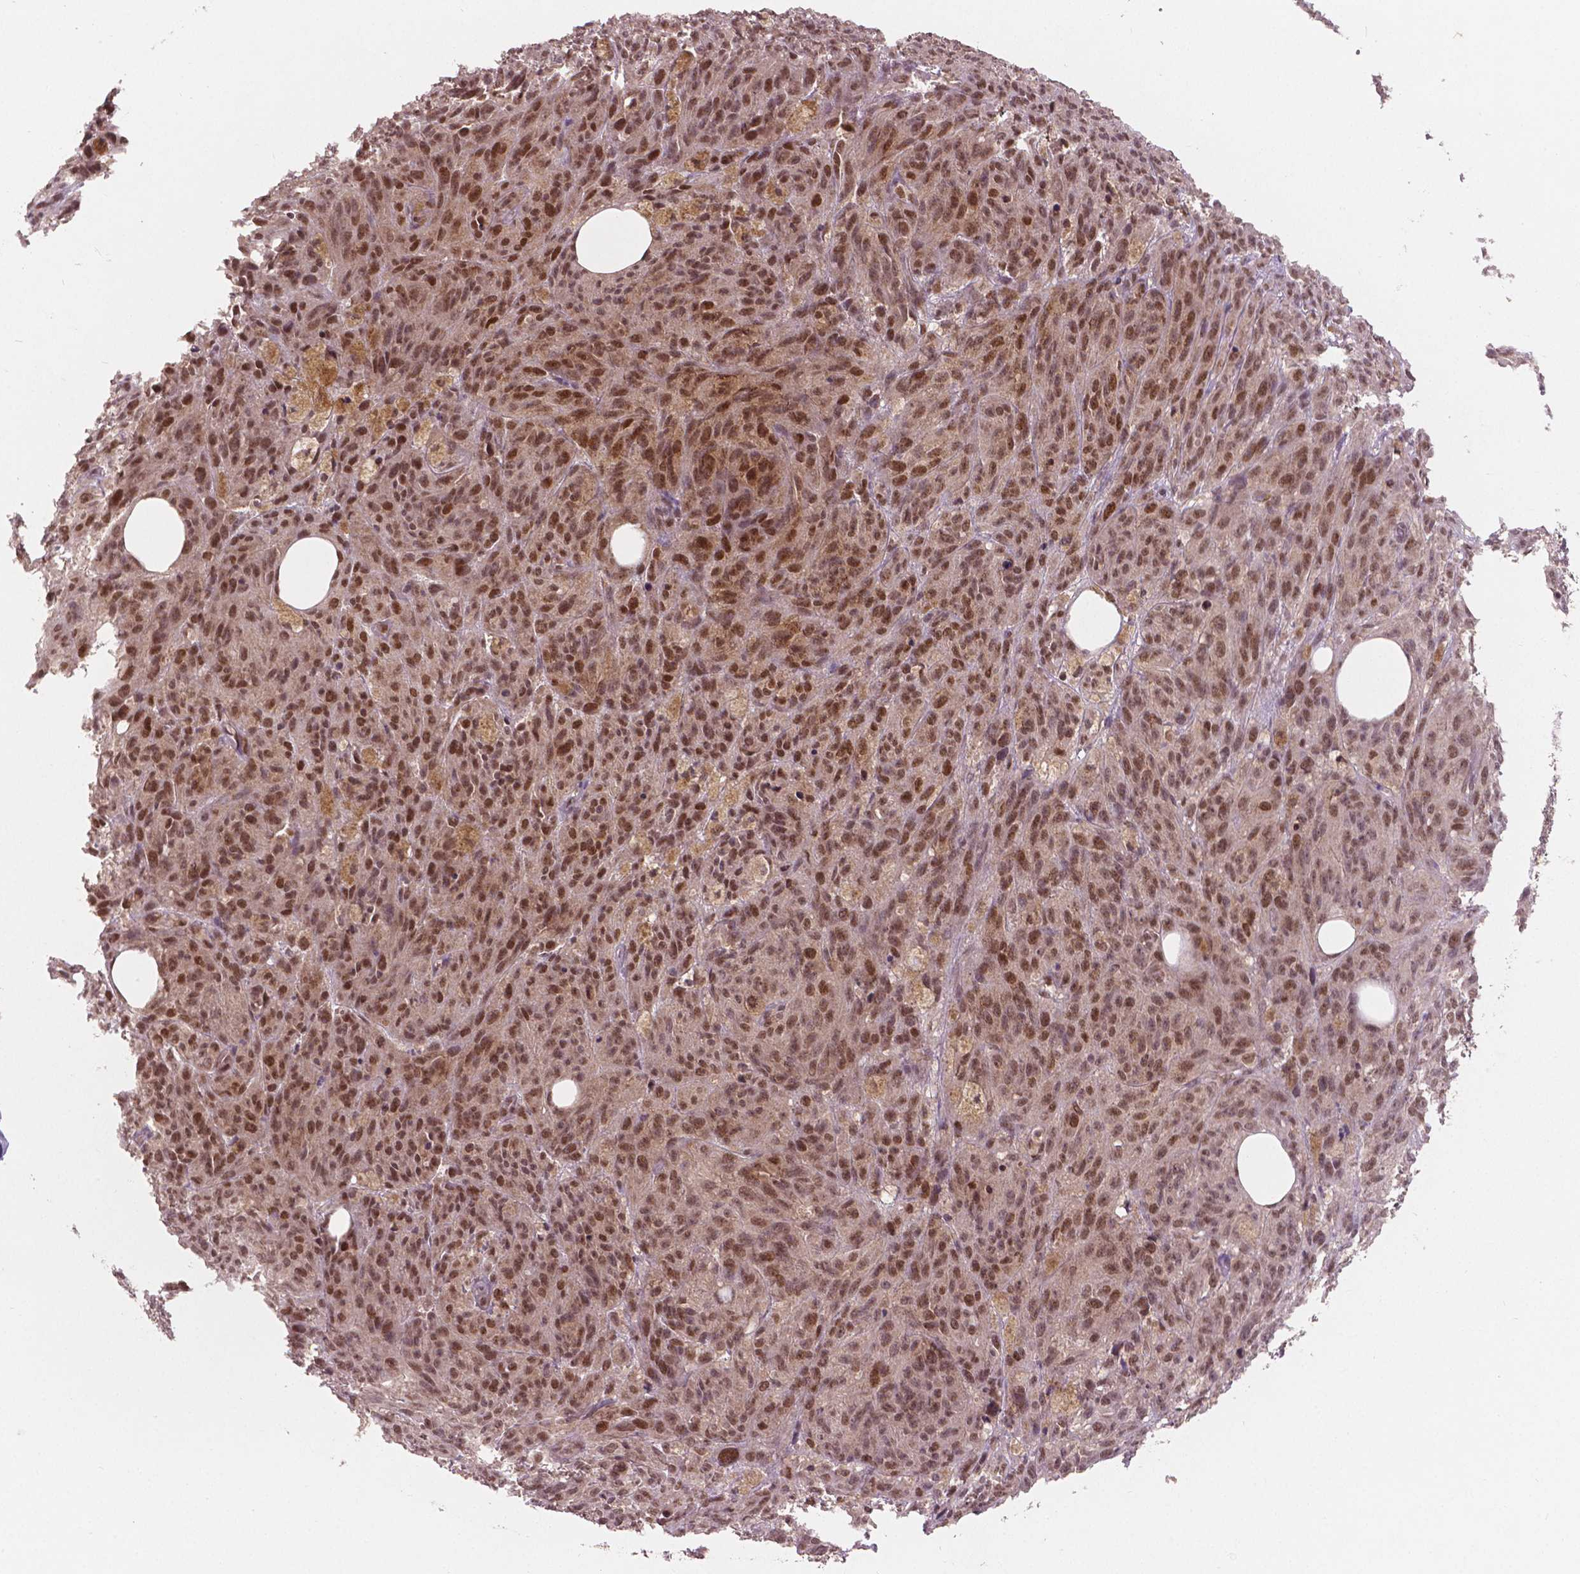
{"staining": {"intensity": "moderate", "quantity": ">75%", "location": "nuclear"}, "tissue": "melanoma", "cell_type": "Tumor cells", "image_type": "cancer", "snomed": [{"axis": "morphology", "description": "Malignant melanoma, NOS"}, {"axis": "topography", "description": "Skin"}], "caption": "Melanoma stained with immunohistochemistry (IHC) demonstrates moderate nuclear expression in approximately >75% of tumor cells.", "gene": "NSD2", "patient": {"sex": "female", "age": 34}}